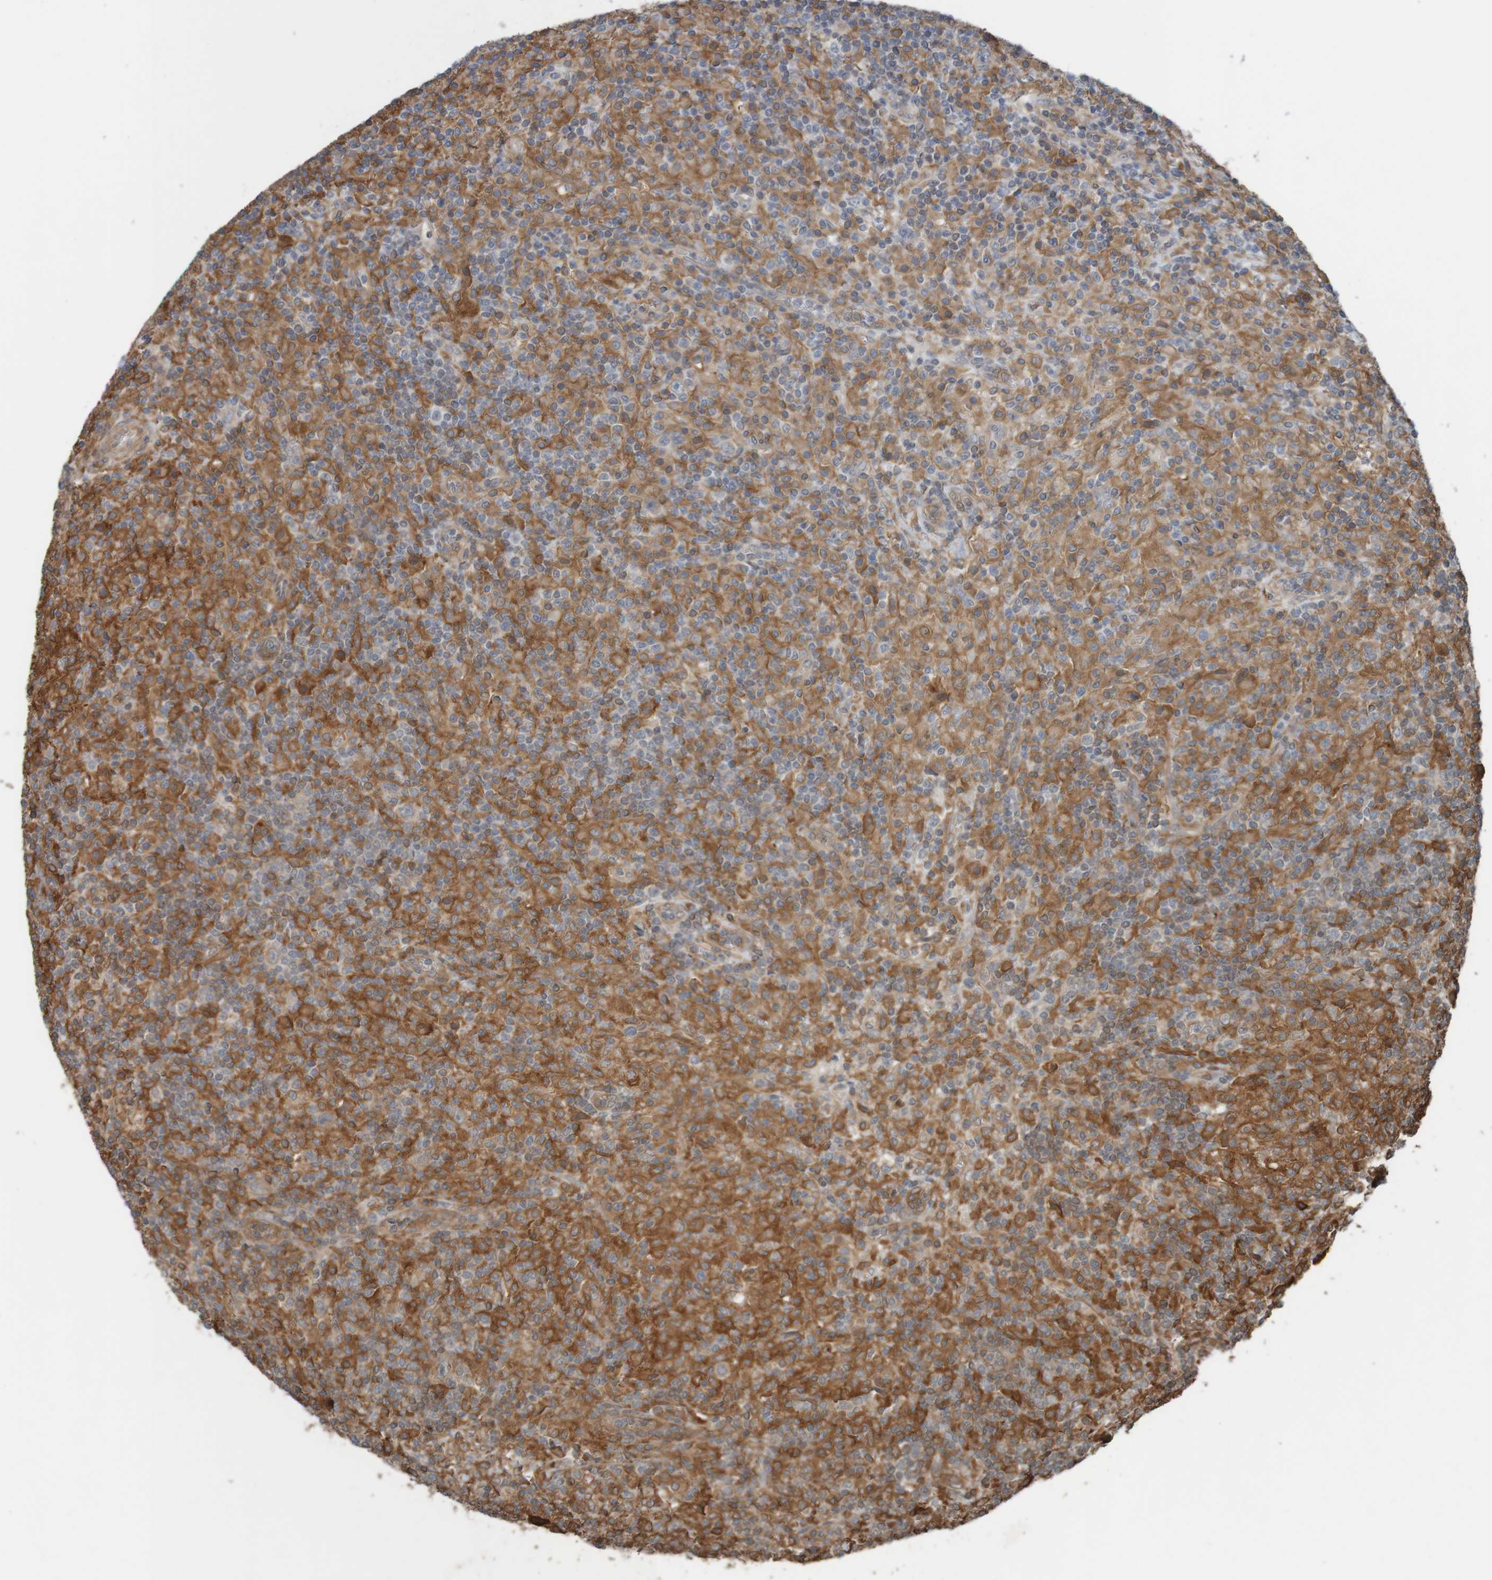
{"staining": {"intensity": "weak", "quantity": "25%-75%", "location": "cytoplasmic/membranous"}, "tissue": "lymphoma", "cell_type": "Tumor cells", "image_type": "cancer", "snomed": [{"axis": "morphology", "description": "Hodgkin's disease, NOS"}, {"axis": "topography", "description": "Lymph node"}], "caption": "The histopathology image exhibits a brown stain indicating the presence of a protein in the cytoplasmic/membranous of tumor cells in Hodgkin's disease.", "gene": "ARHGEF11", "patient": {"sex": "male", "age": 70}}